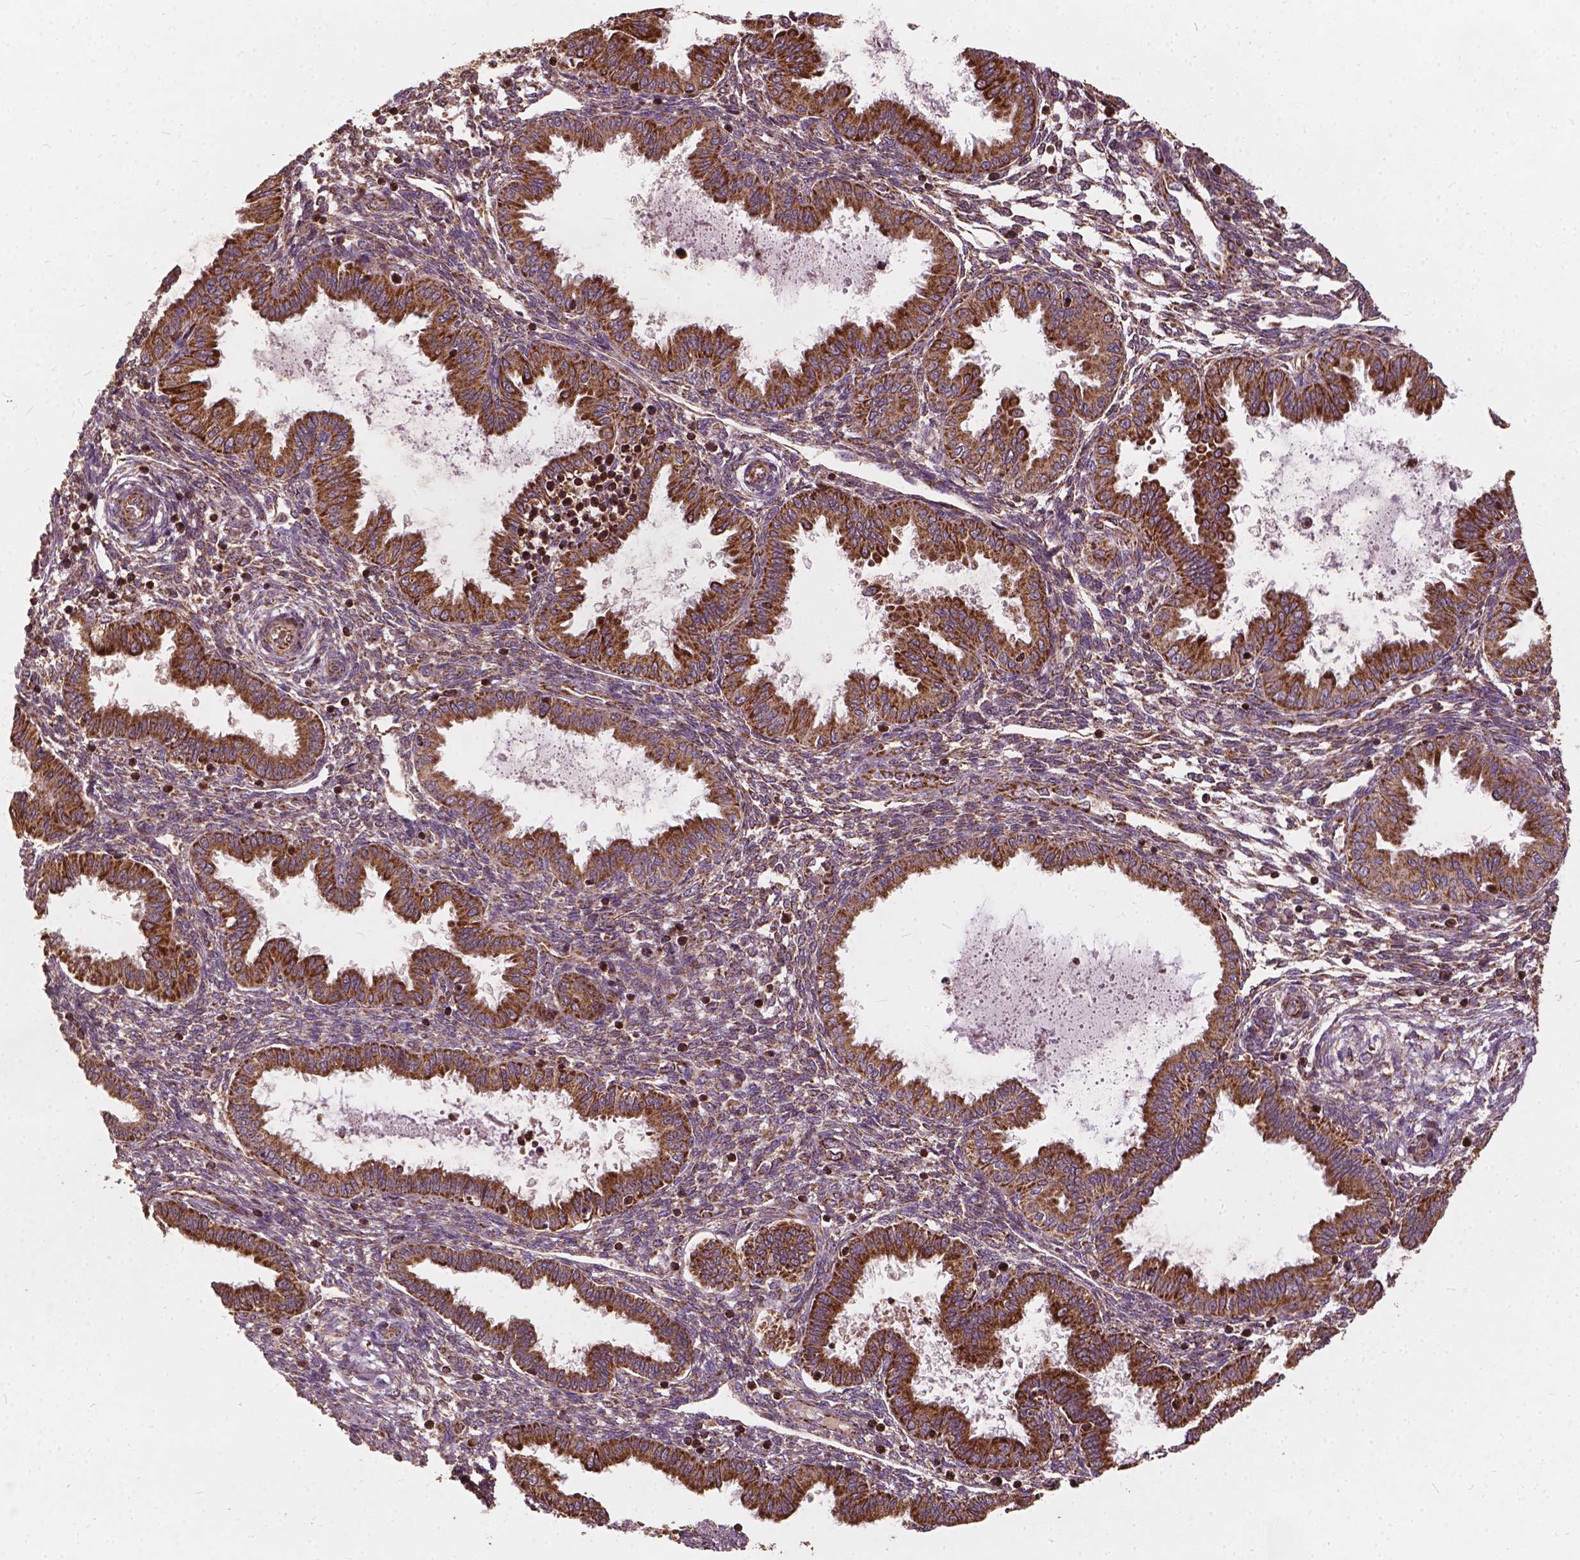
{"staining": {"intensity": "moderate", "quantity": ">75%", "location": "cytoplasmic/membranous"}, "tissue": "endometrium", "cell_type": "Cells in endometrial stroma", "image_type": "normal", "snomed": [{"axis": "morphology", "description": "Normal tissue, NOS"}, {"axis": "topography", "description": "Endometrium"}], "caption": "Immunohistochemical staining of normal endometrium displays >75% levels of moderate cytoplasmic/membranous protein expression in approximately >75% of cells in endometrial stroma. Using DAB (brown) and hematoxylin (blue) stains, captured at high magnification using brightfield microscopy.", "gene": "UBXN2A", "patient": {"sex": "female", "age": 33}}